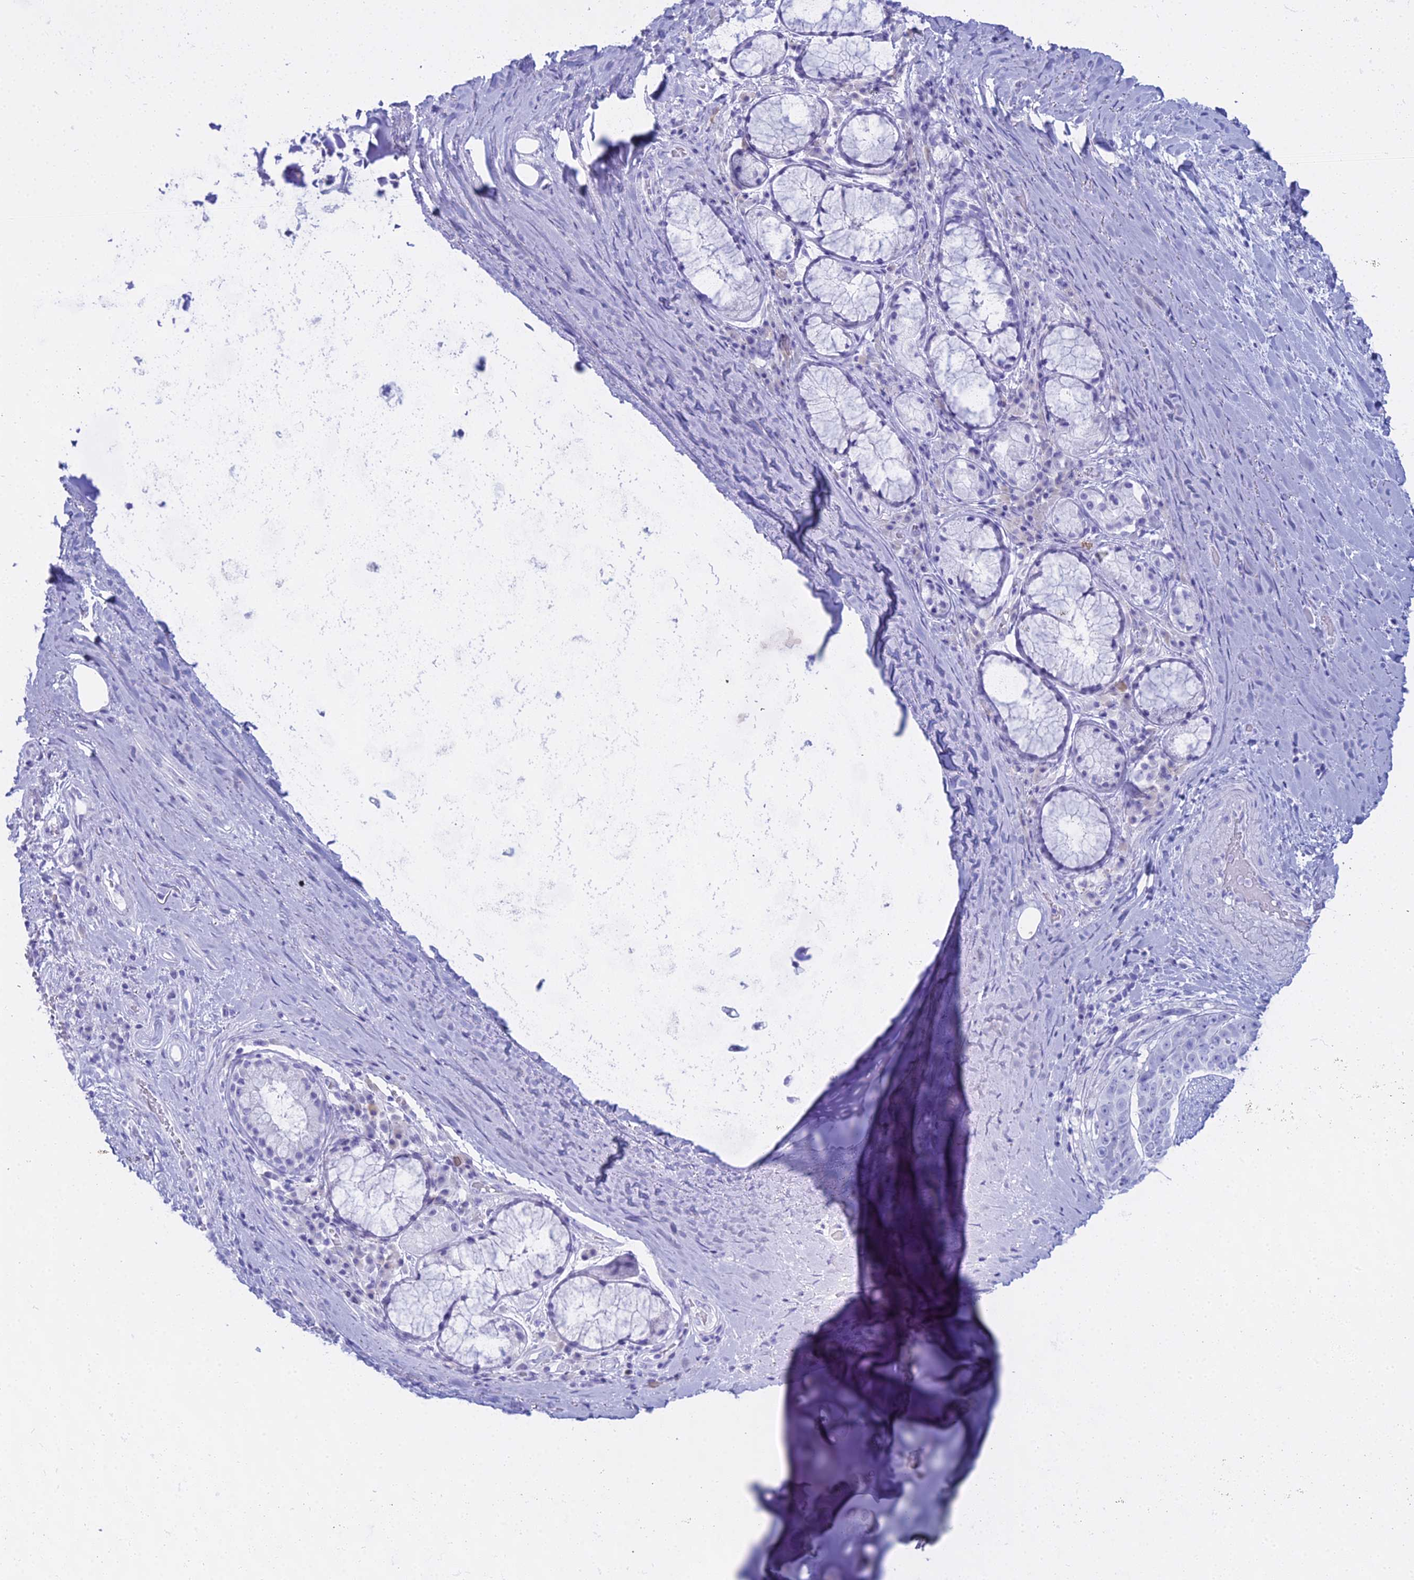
{"staining": {"intensity": "negative", "quantity": "none", "location": "none"}, "tissue": "adipose tissue", "cell_type": "Adipocytes", "image_type": "normal", "snomed": [{"axis": "morphology", "description": "Normal tissue, NOS"}, {"axis": "morphology", "description": "Squamous cell carcinoma, NOS"}, {"axis": "topography", "description": "Bronchus"}, {"axis": "topography", "description": "Lung"}], "caption": "The histopathology image displays no significant positivity in adipocytes of adipose tissue. (DAB IHC visualized using brightfield microscopy, high magnification).", "gene": "CGB1", "patient": {"sex": "male", "age": 64}}